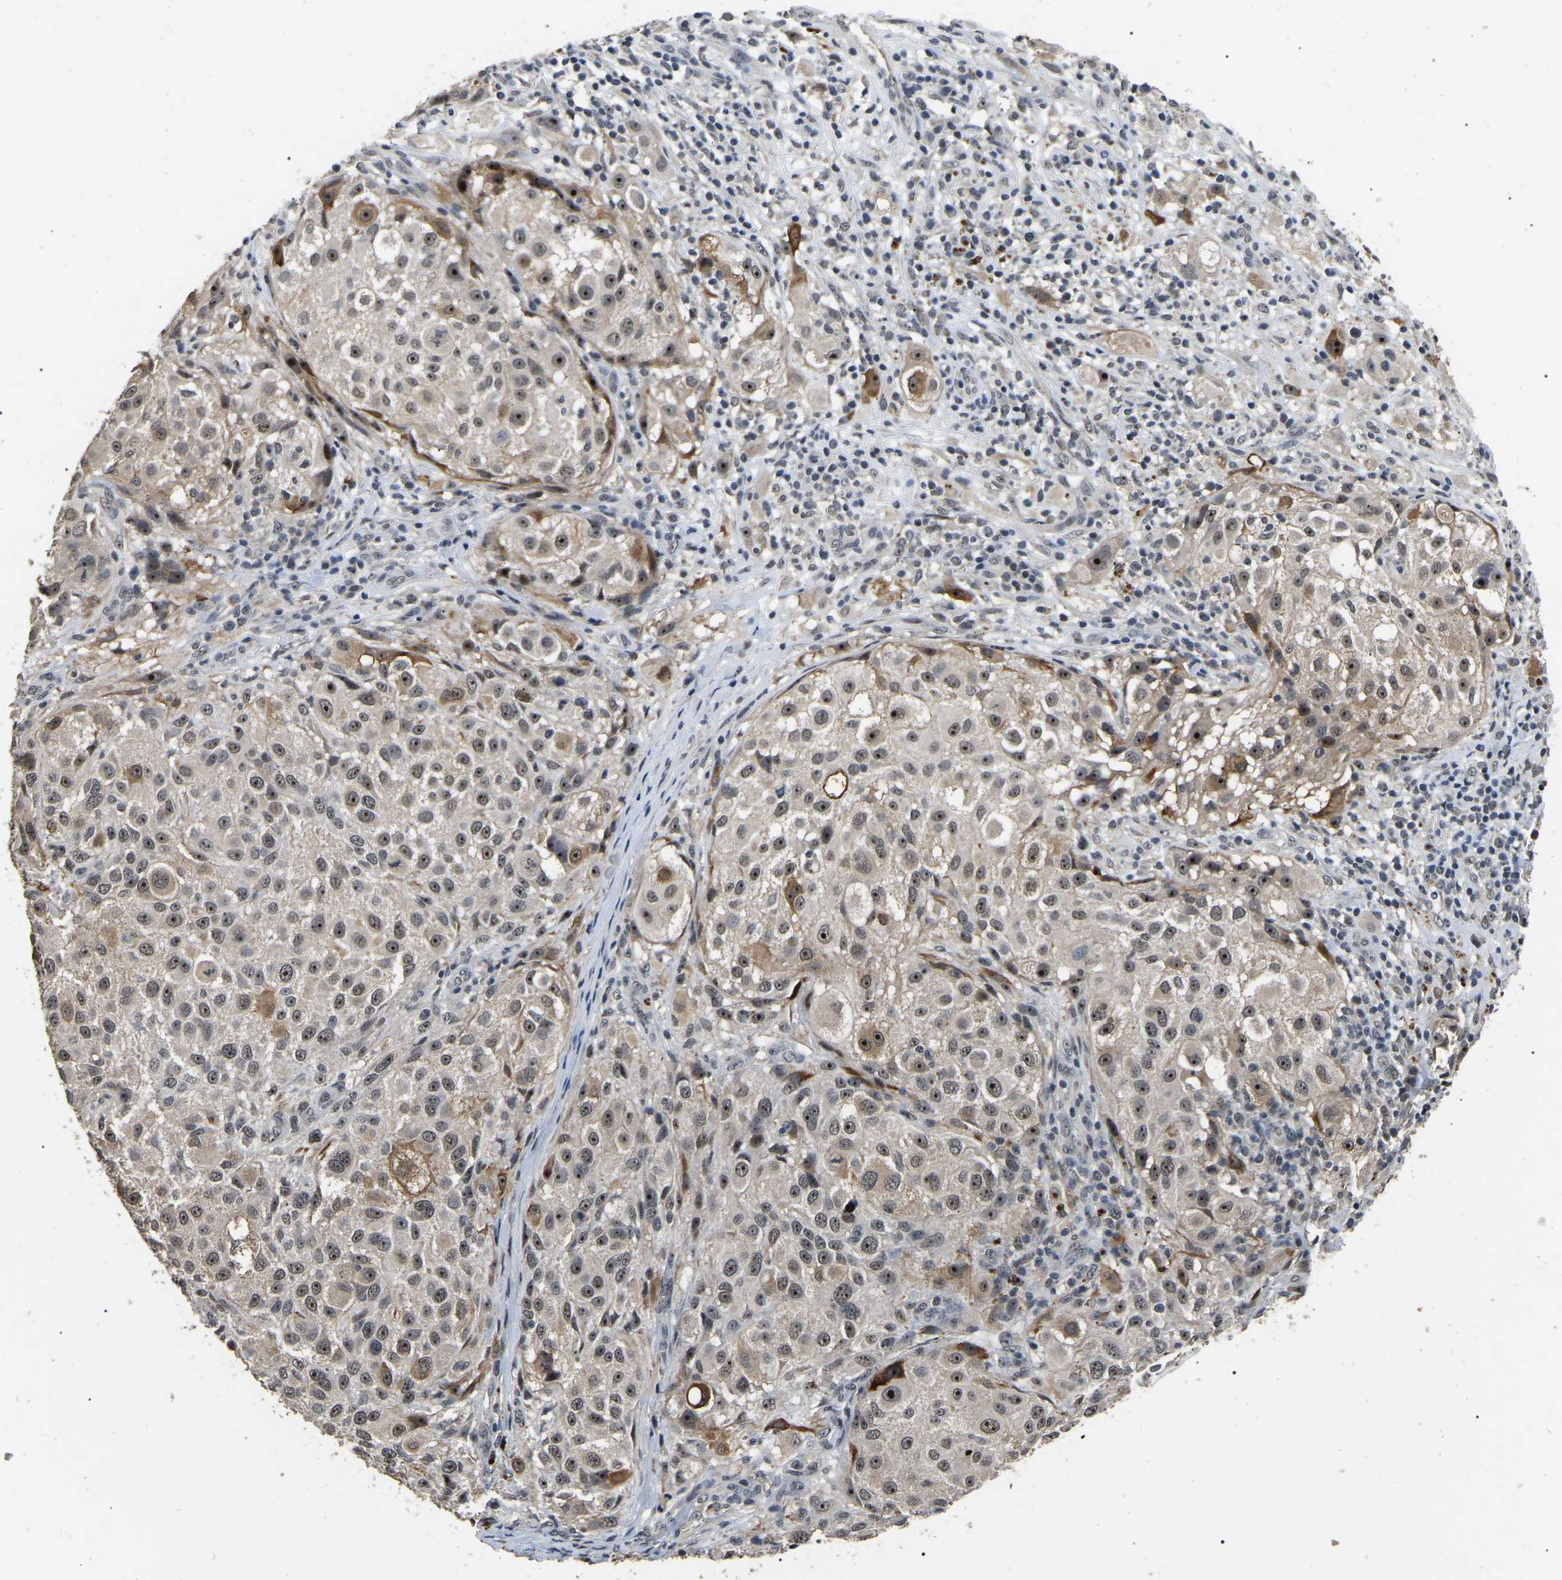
{"staining": {"intensity": "moderate", "quantity": ">75%", "location": "nuclear"}, "tissue": "melanoma", "cell_type": "Tumor cells", "image_type": "cancer", "snomed": [{"axis": "morphology", "description": "Necrosis, NOS"}, {"axis": "morphology", "description": "Malignant melanoma, NOS"}, {"axis": "topography", "description": "Skin"}], "caption": "The immunohistochemical stain shows moderate nuclear expression in tumor cells of malignant melanoma tissue. (IHC, brightfield microscopy, high magnification).", "gene": "PPM1E", "patient": {"sex": "female", "age": 87}}